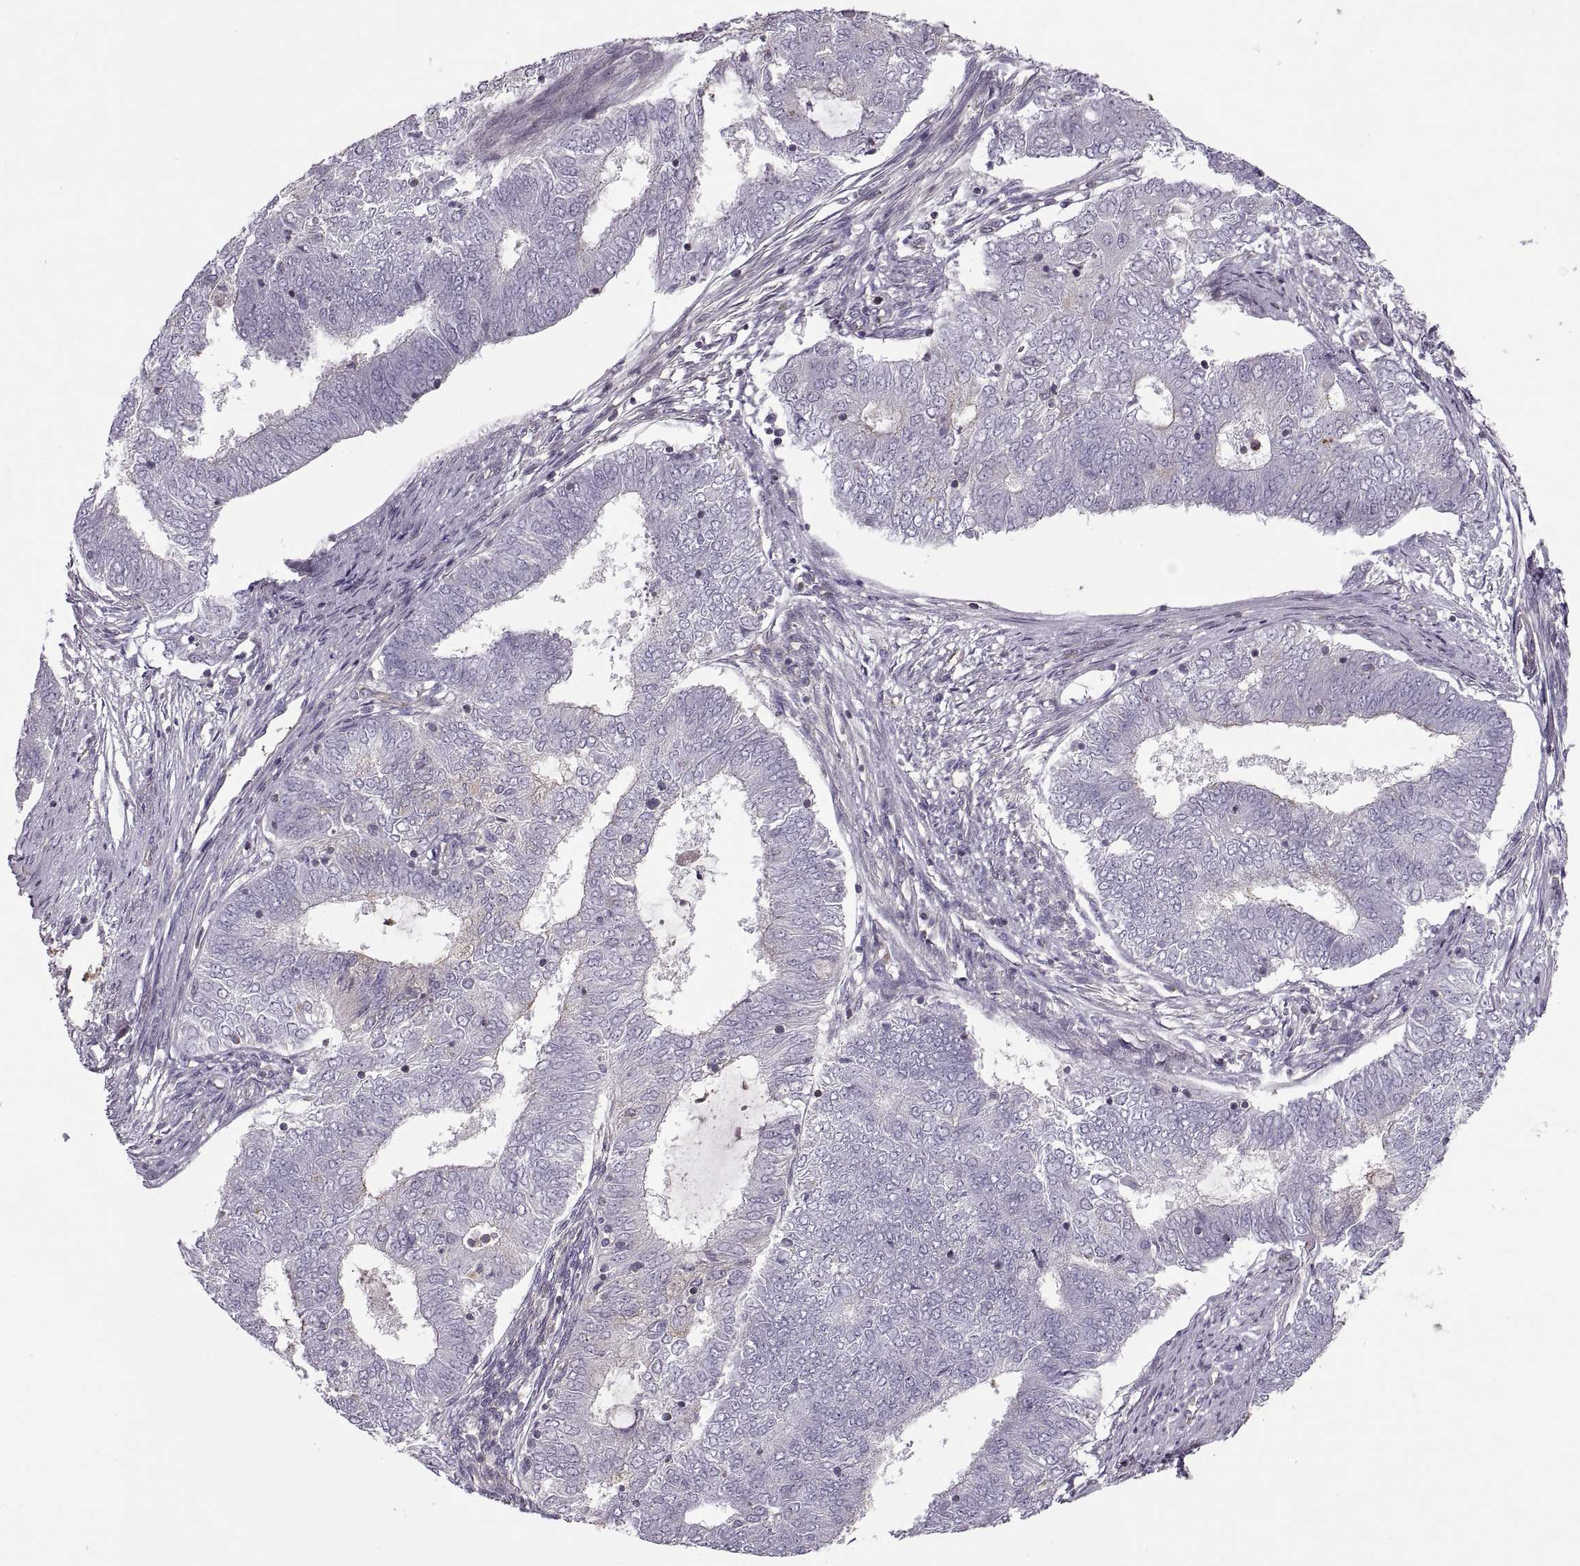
{"staining": {"intensity": "negative", "quantity": "none", "location": "none"}, "tissue": "endometrial cancer", "cell_type": "Tumor cells", "image_type": "cancer", "snomed": [{"axis": "morphology", "description": "Adenocarcinoma, NOS"}, {"axis": "topography", "description": "Endometrium"}], "caption": "Tumor cells are negative for brown protein staining in endometrial cancer (adenocarcinoma).", "gene": "SLC2A3", "patient": {"sex": "female", "age": 62}}